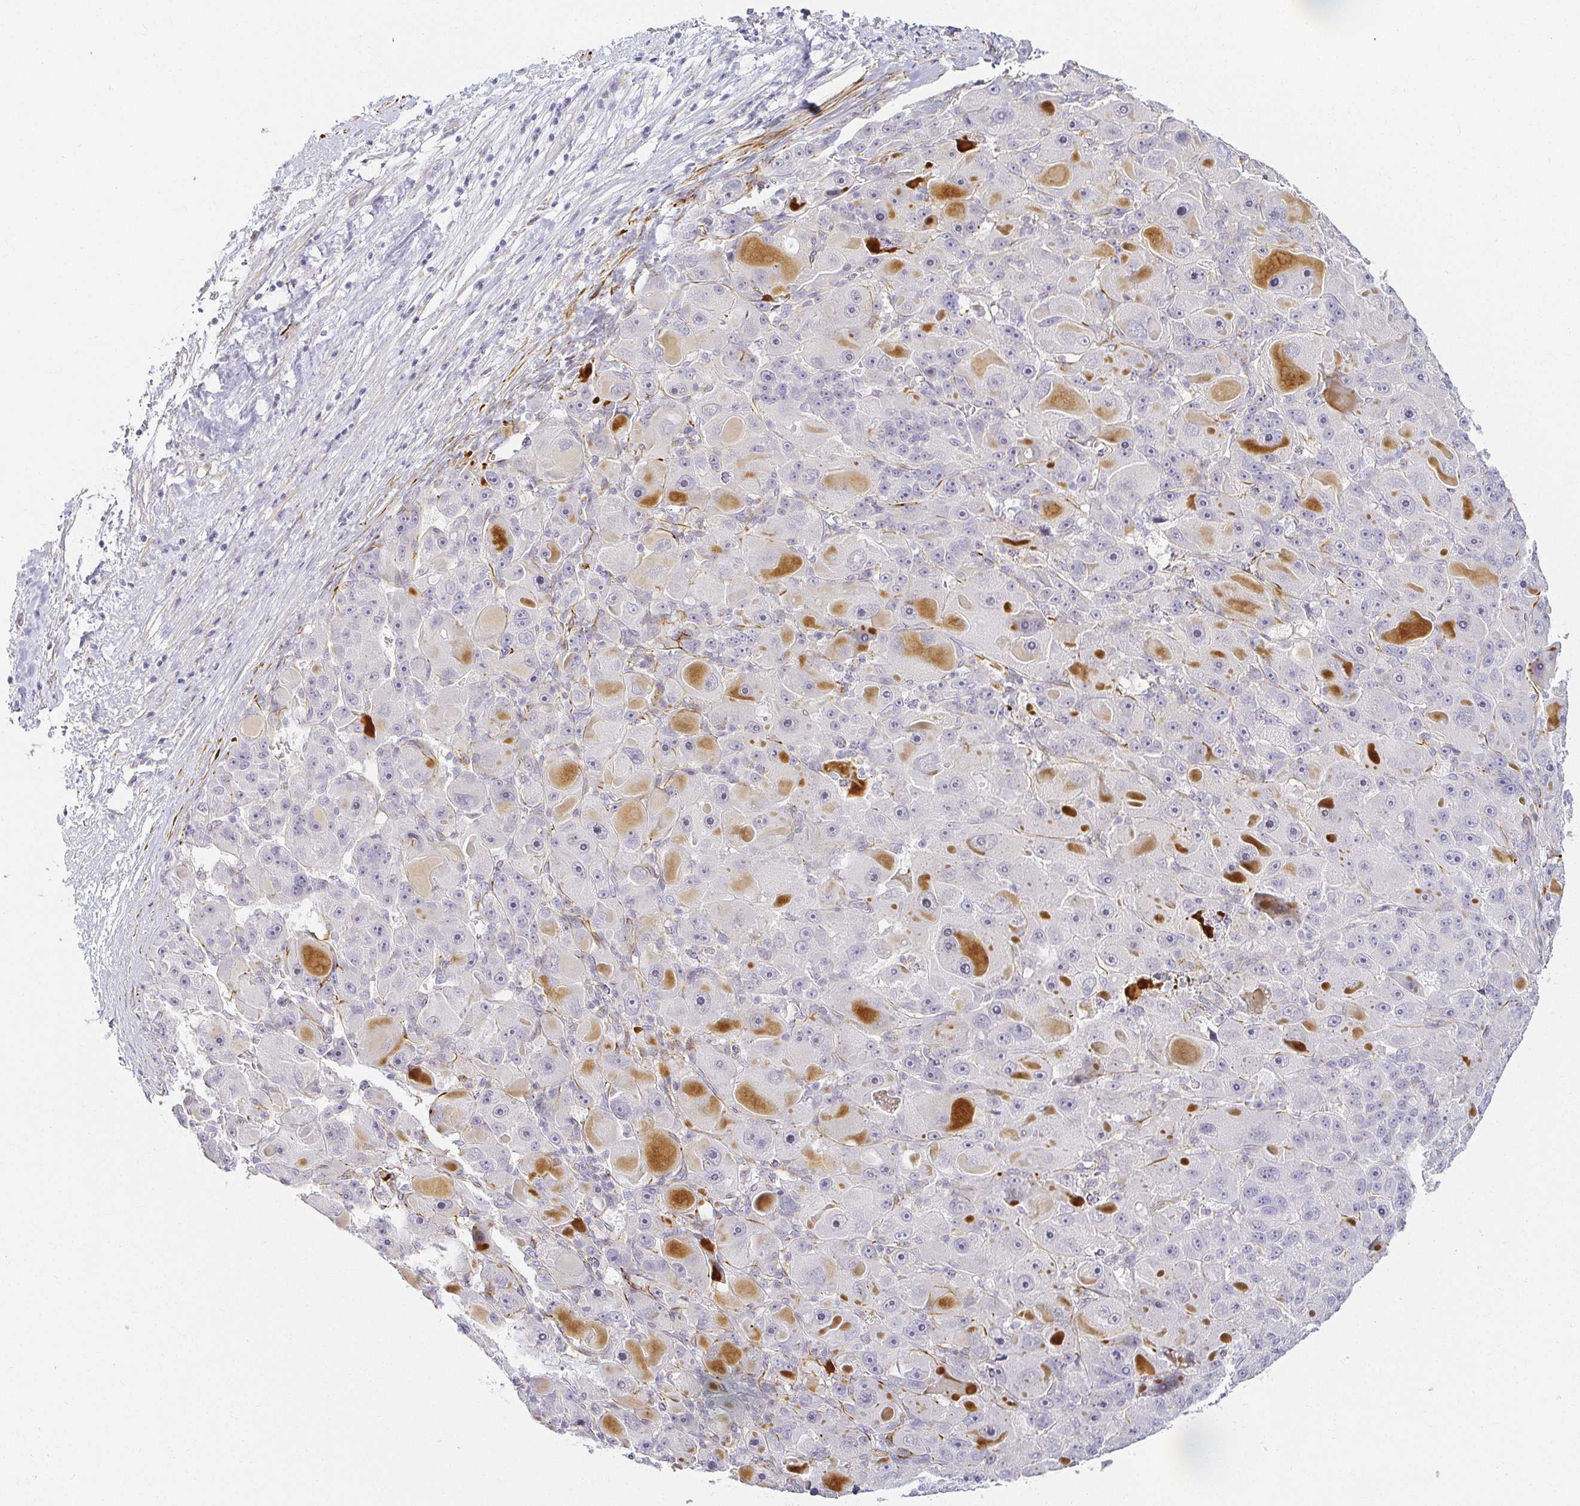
{"staining": {"intensity": "negative", "quantity": "none", "location": "none"}, "tissue": "liver cancer", "cell_type": "Tumor cells", "image_type": "cancer", "snomed": [{"axis": "morphology", "description": "Carcinoma, Hepatocellular, NOS"}, {"axis": "topography", "description": "Liver"}], "caption": "Hepatocellular carcinoma (liver) was stained to show a protein in brown. There is no significant expression in tumor cells.", "gene": "ACAN", "patient": {"sex": "male", "age": 76}}